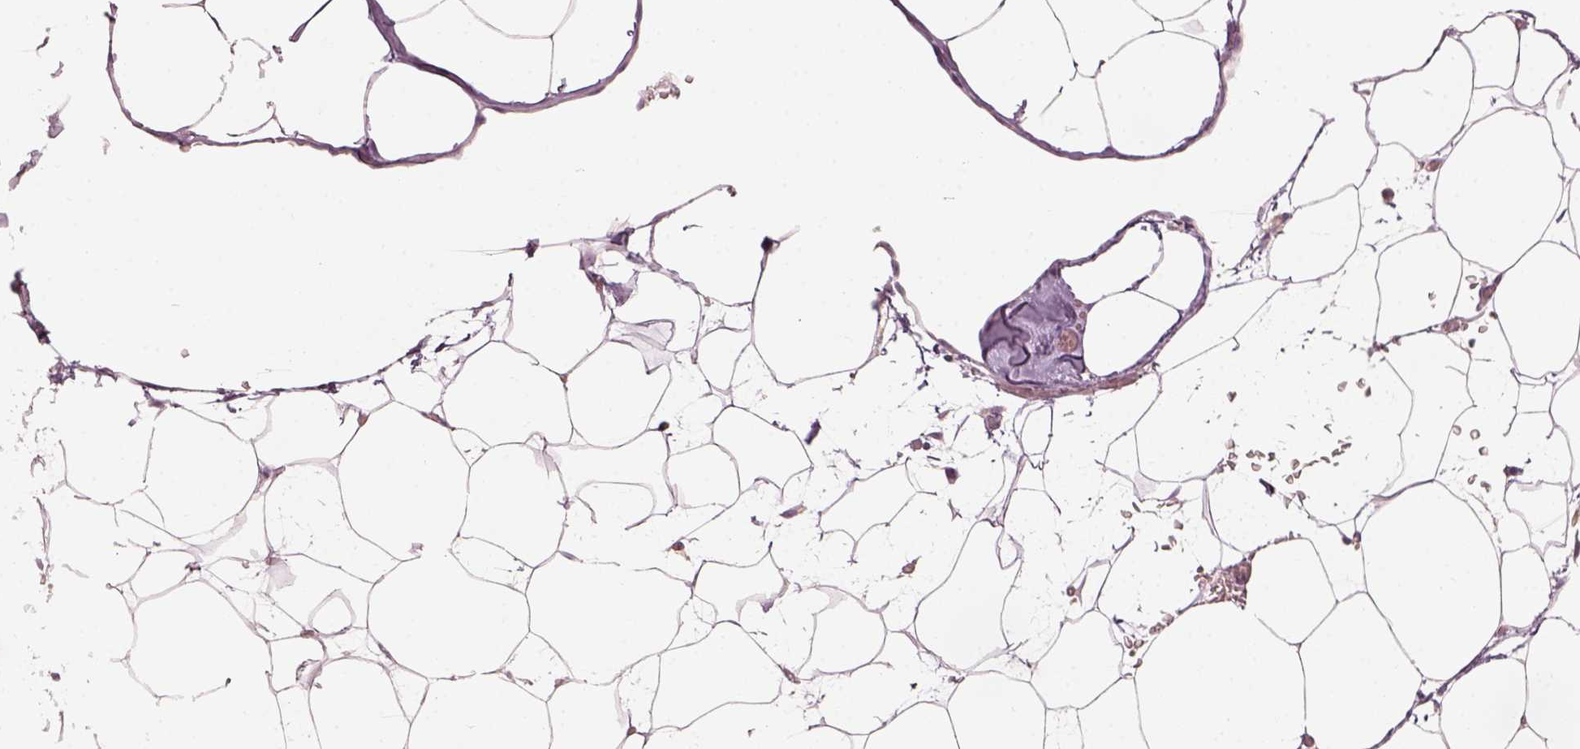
{"staining": {"intensity": "negative", "quantity": "none", "location": "none"}, "tissue": "adipose tissue", "cell_type": "Adipocytes", "image_type": "normal", "snomed": [{"axis": "morphology", "description": "Normal tissue, NOS"}, {"axis": "topography", "description": "Adipose tissue"}], "caption": "Immunohistochemistry (IHC) of unremarkable human adipose tissue reveals no expression in adipocytes.", "gene": "CDS1", "patient": {"sex": "male", "age": 57}}